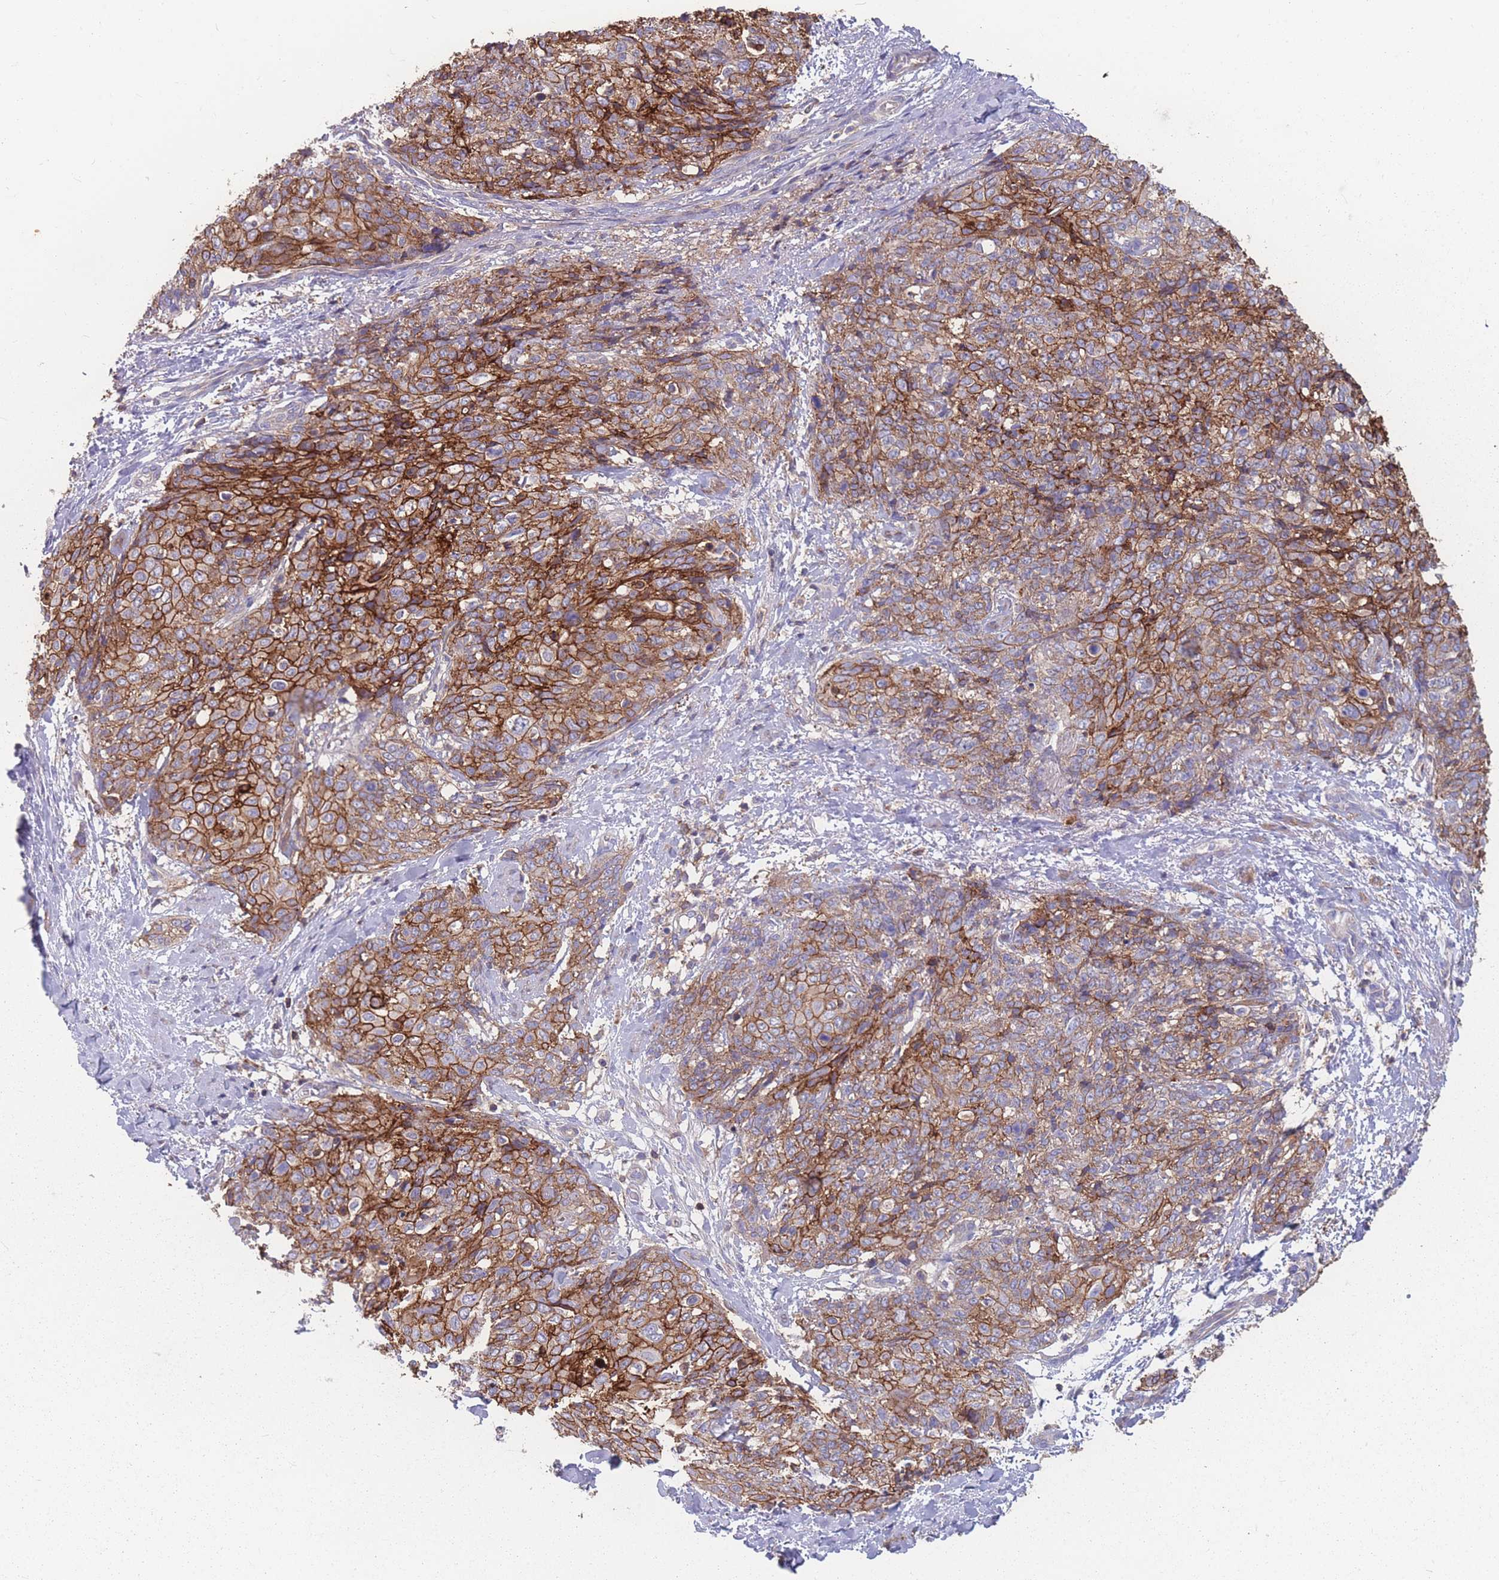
{"staining": {"intensity": "strong", "quantity": ">75%", "location": "cytoplasmic/membranous"}, "tissue": "skin cancer", "cell_type": "Tumor cells", "image_type": "cancer", "snomed": [{"axis": "morphology", "description": "Squamous cell carcinoma, NOS"}, {"axis": "topography", "description": "Skin"}, {"axis": "topography", "description": "Vulva"}], "caption": "This histopathology image shows immunohistochemistry staining of skin squamous cell carcinoma, with high strong cytoplasmic/membranous staining in approximately >75% of tumor cells.", "gene": "CD33", "patient": {"sex": "female", "age": 85}}